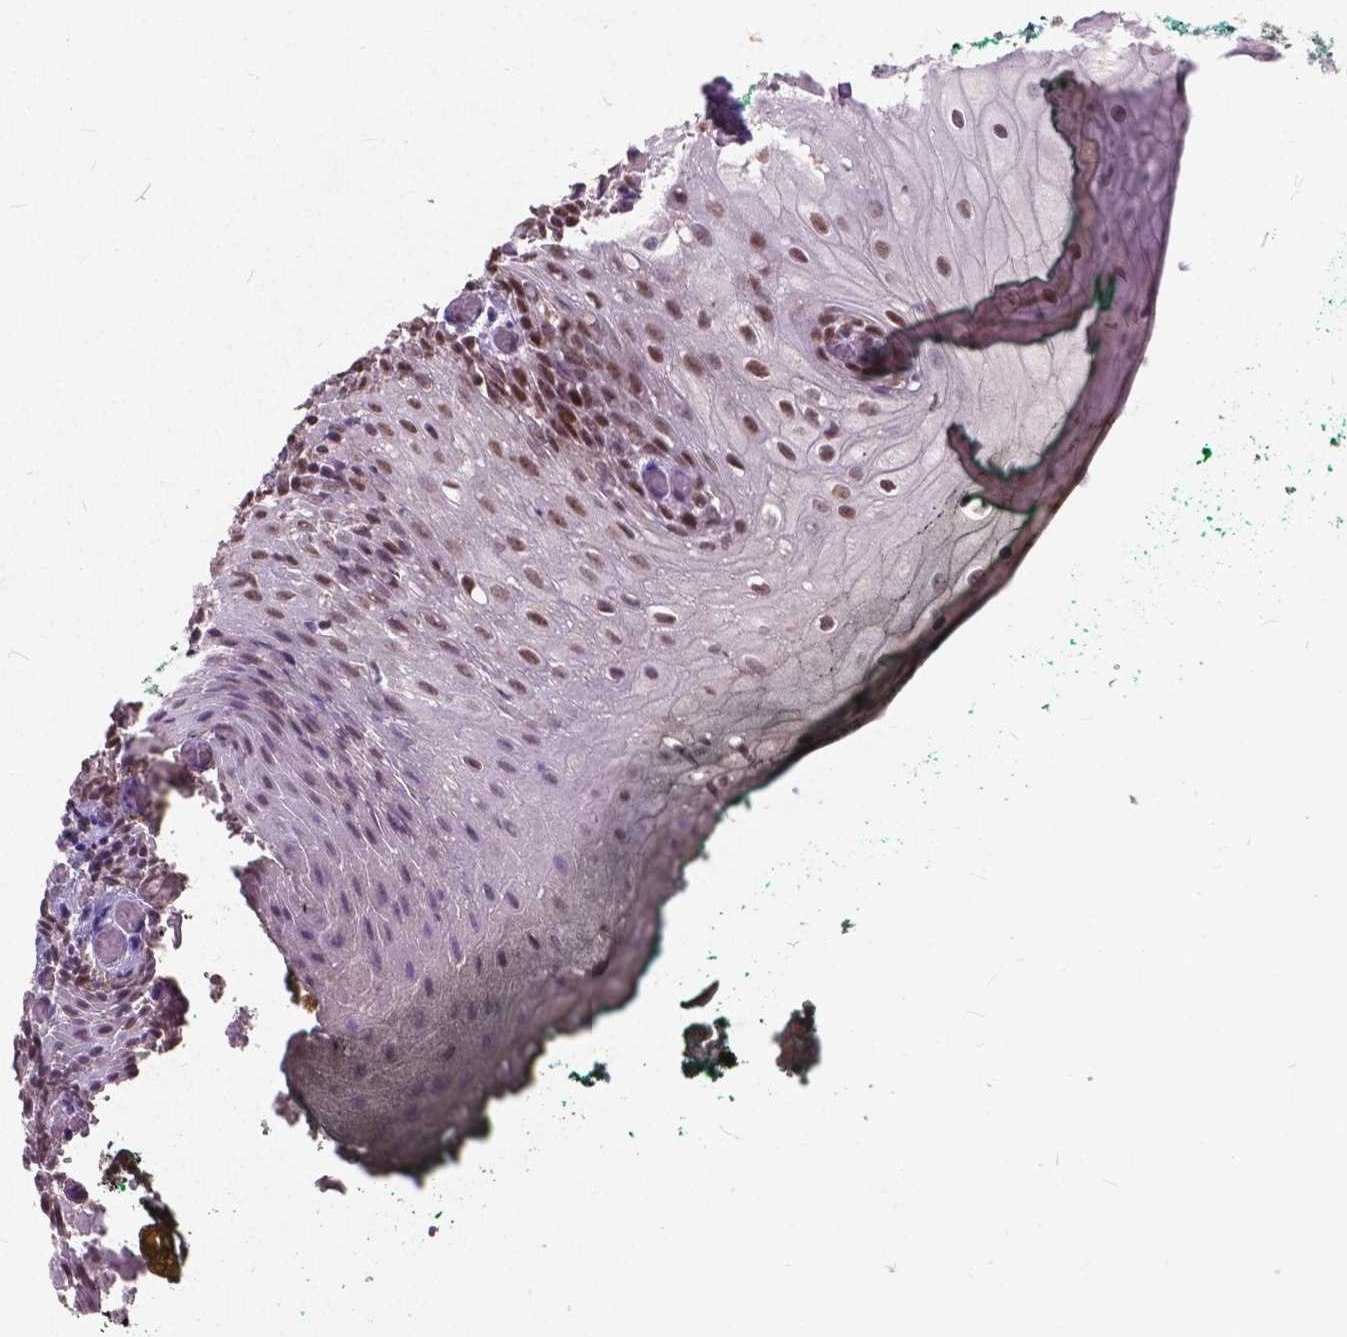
{"staining": {"intensity": "strong", "quantity": "25%-75%", "location": "nuclear"}, "tissue": "oral mucosa", "cell_type": "Squamous epithelial cells", "image_type": "normal", "snomed": [{"axis": "morphology", "description": "Normal tissue, NOS"}, {"axis": "topography", "description": "Oral tissue"}, {"axis": "topography", "description": "Head-Neck"}], "caption": "Immunohistochemistry of normal human oral mucosa demonstrates high levels of strong nuclear positivity in approximately 25%-75% of squamous epithelial cells. (DAB (3,3'-diaminobenzidine) = brown stain, brightfield microscopy at high magnification).", "gene": "MSH2", "patient": {"sex": "female", "age": 68}}